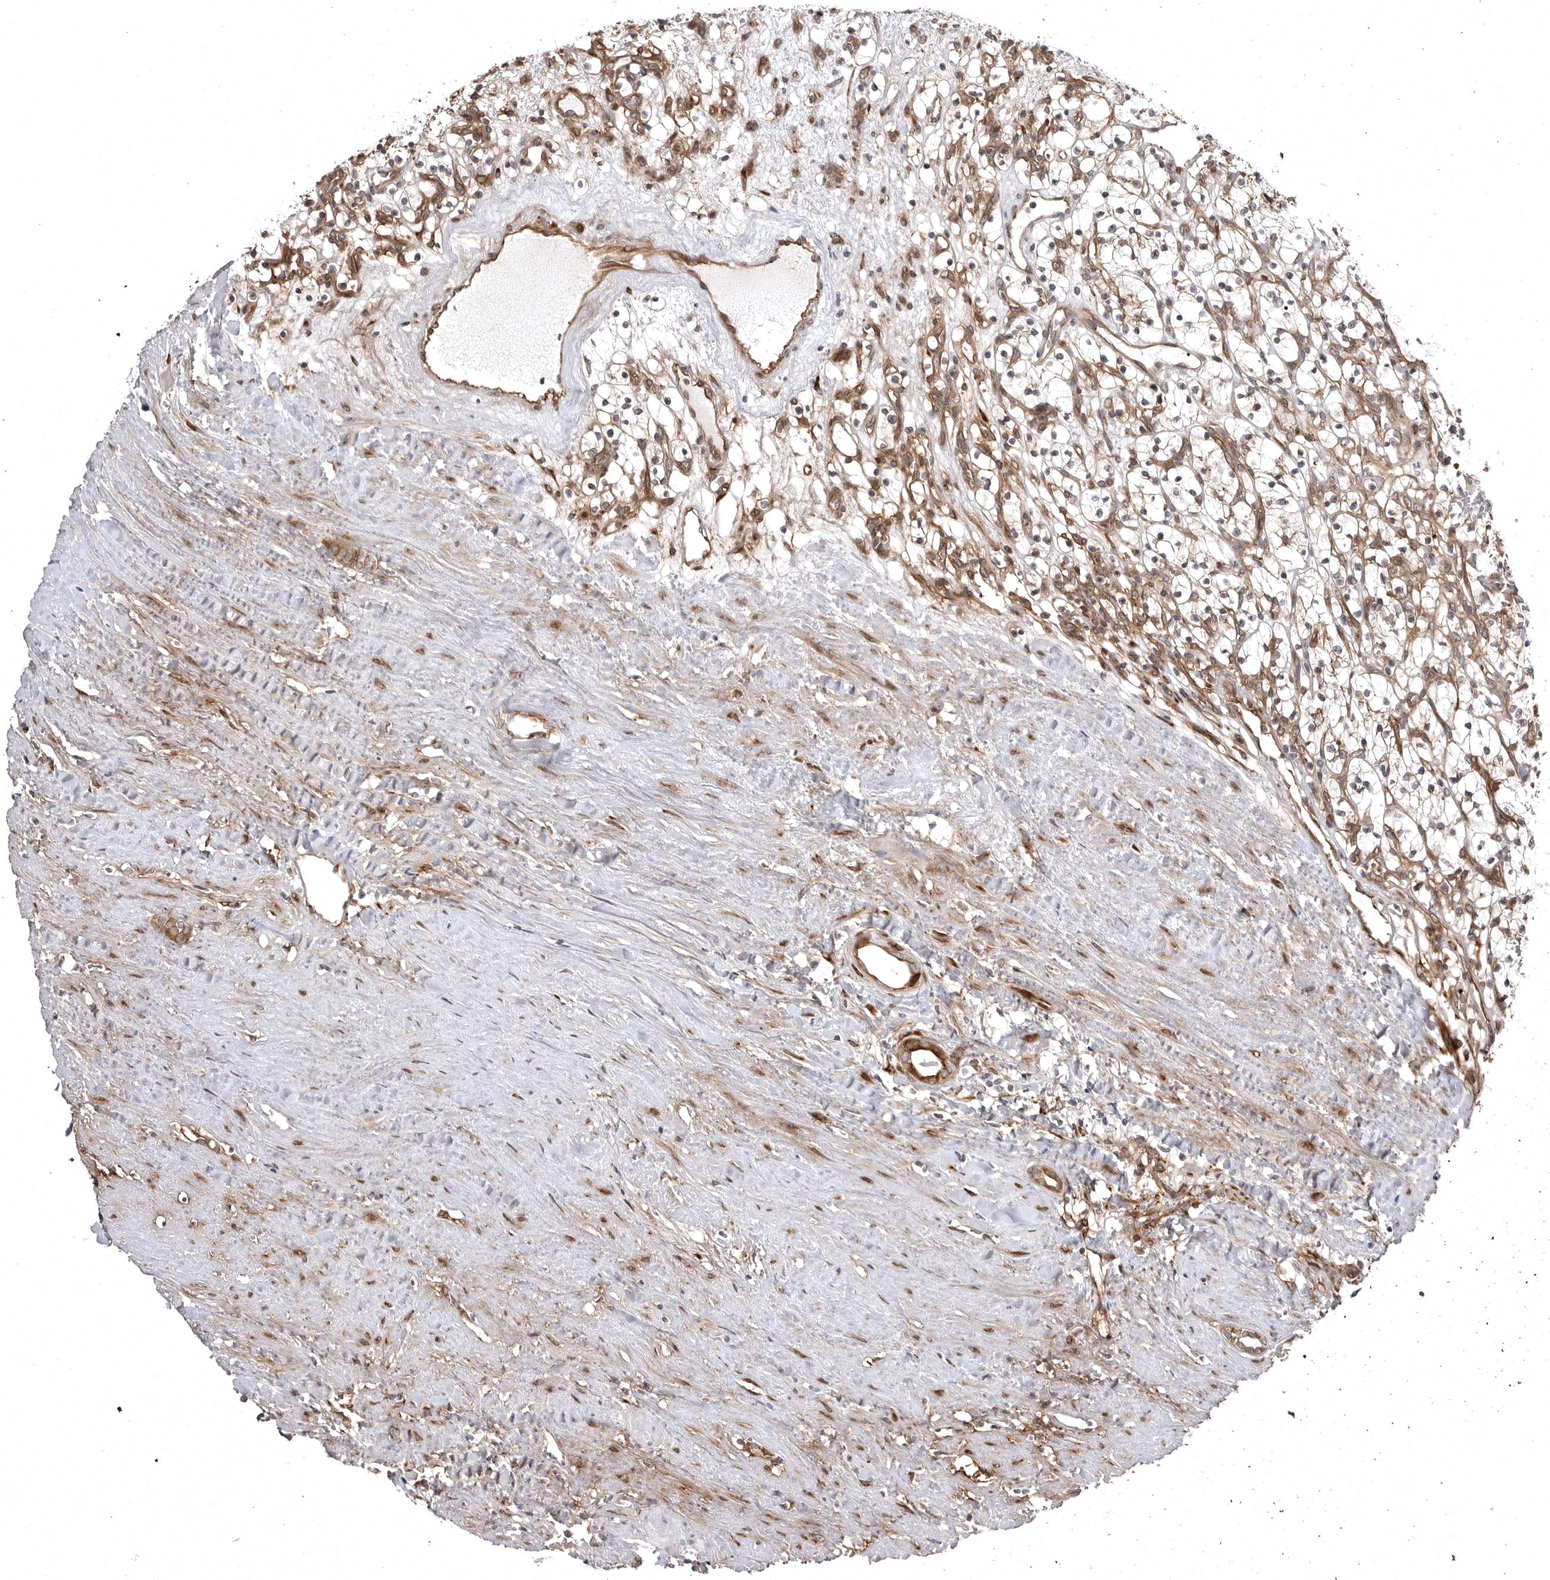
{"staining": {"intensity": "weak", "quantity": "25%-75%", "location": "cytoplasmic/membranous"}, "tissue": "renal cancer", "cell_type": "Tumor cells", "image_type": "cancer", "snomed": [{"axis": "morphology", "description": "Adenocarcinoma, NOS"}, {"axis": "topography", "description": "Kidney"}], "caption": "Protein analysis of renal adenocarcinoma tissue demonstrates weak cytoplasmic/membranous expression in about 25%-75% of tumor cells.", "gene": "ARL5A", "patient": {"sex": "female", "age": 57}}